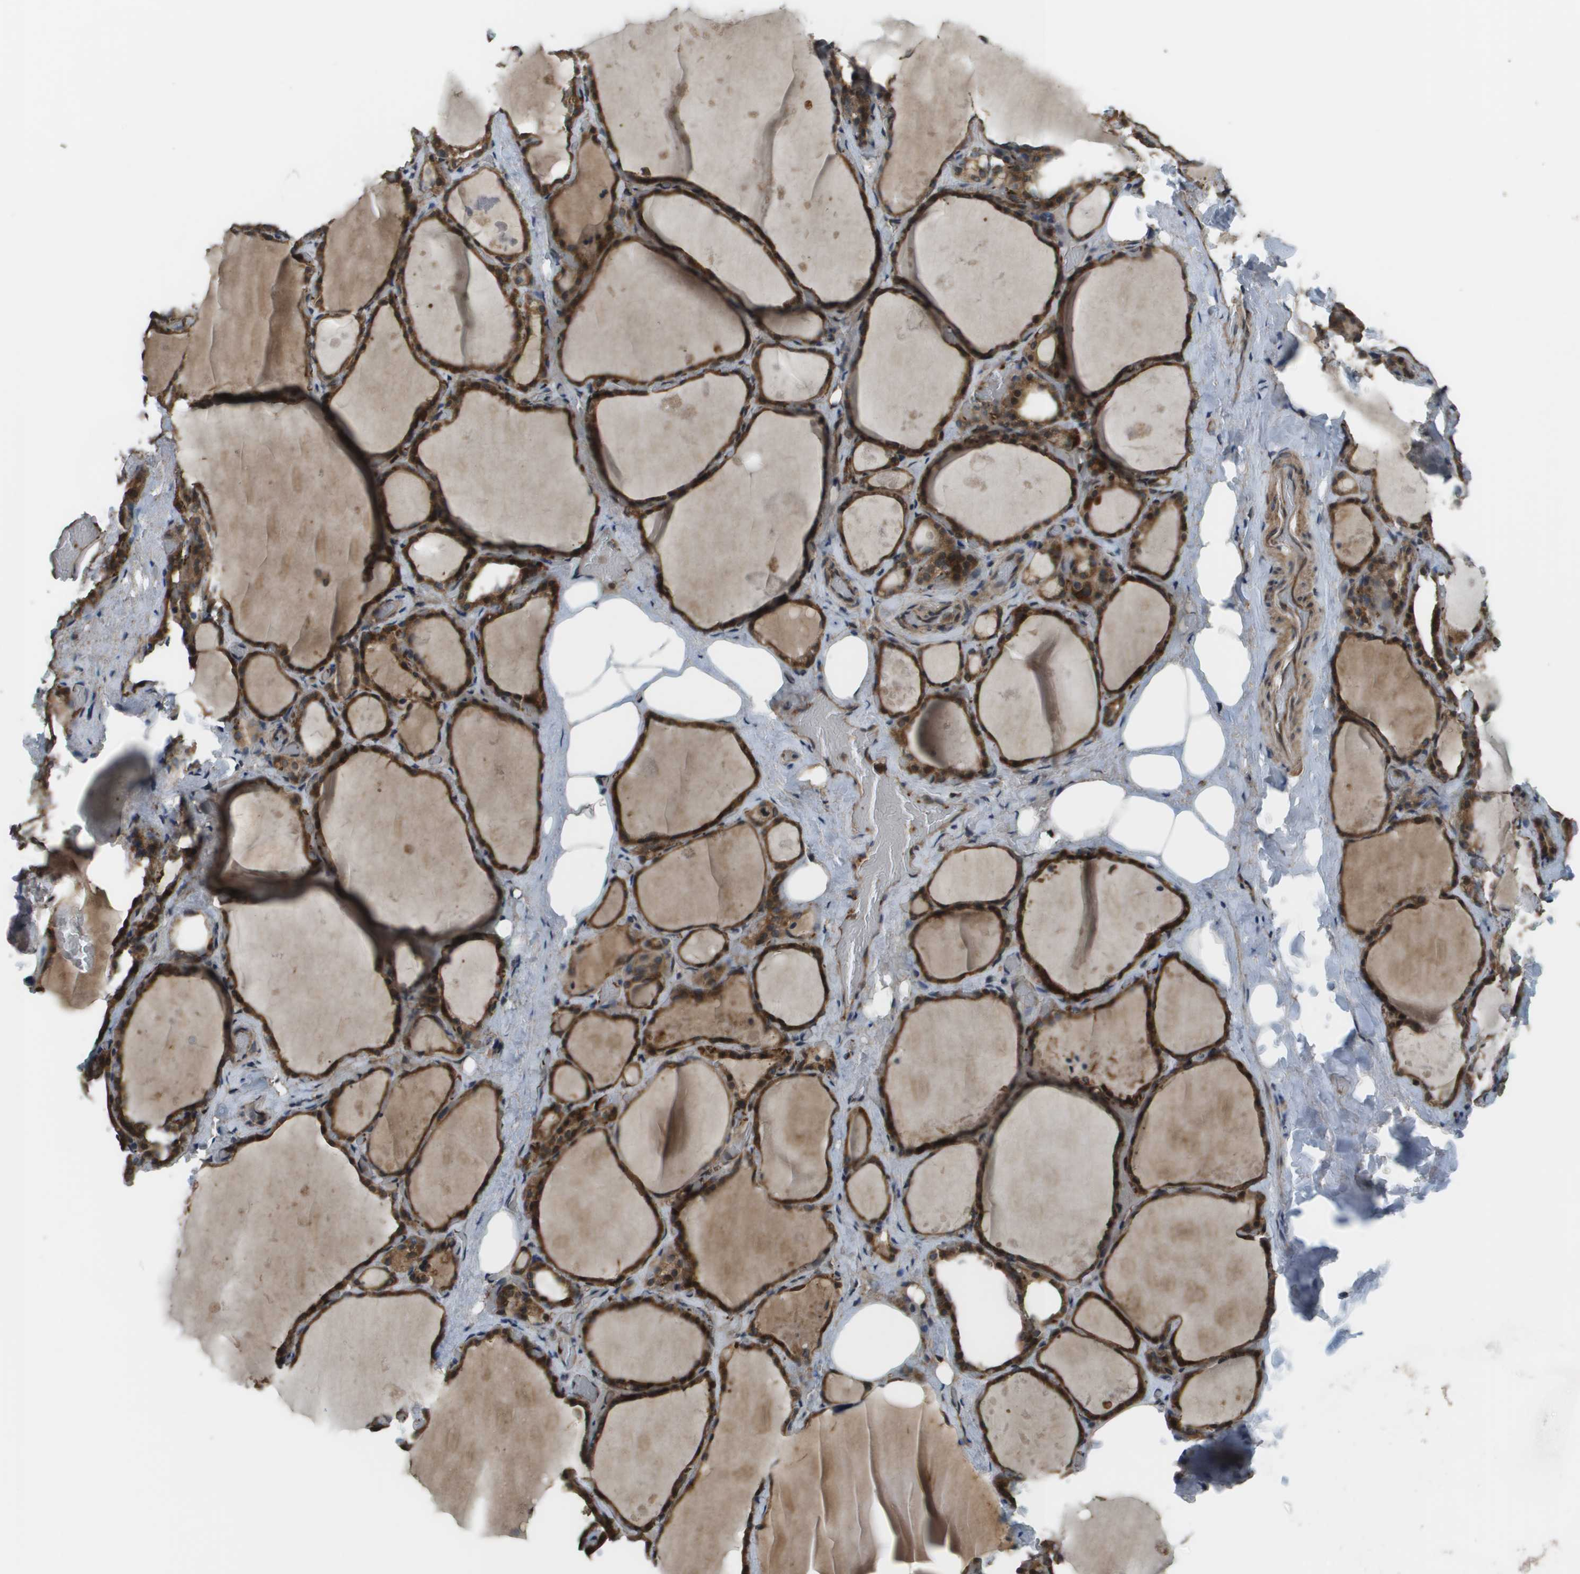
{"staining": {"intensity": "strong", "quantity": ">75%", "location": "cytoplasmic/membranous"}, "tissue": "thyroid gland", "cell_type": "Glandular cells", "image_type": "normal", "snomed": [{"axis": "morphology", "description": "Normal tissue, NOS"}, {"axis": "topography", "description": "Thyroid gland"}], "caption": "IHC of benign human thyroid gland demonstrates high levels of strong cytoplasmic/membranous expression in about >75% of glandular cells. (Brightfield microscopy of DAB IHC at high magnification).", "gene": "PLPBP", "patient": {"sex": "male", "age": 61}}